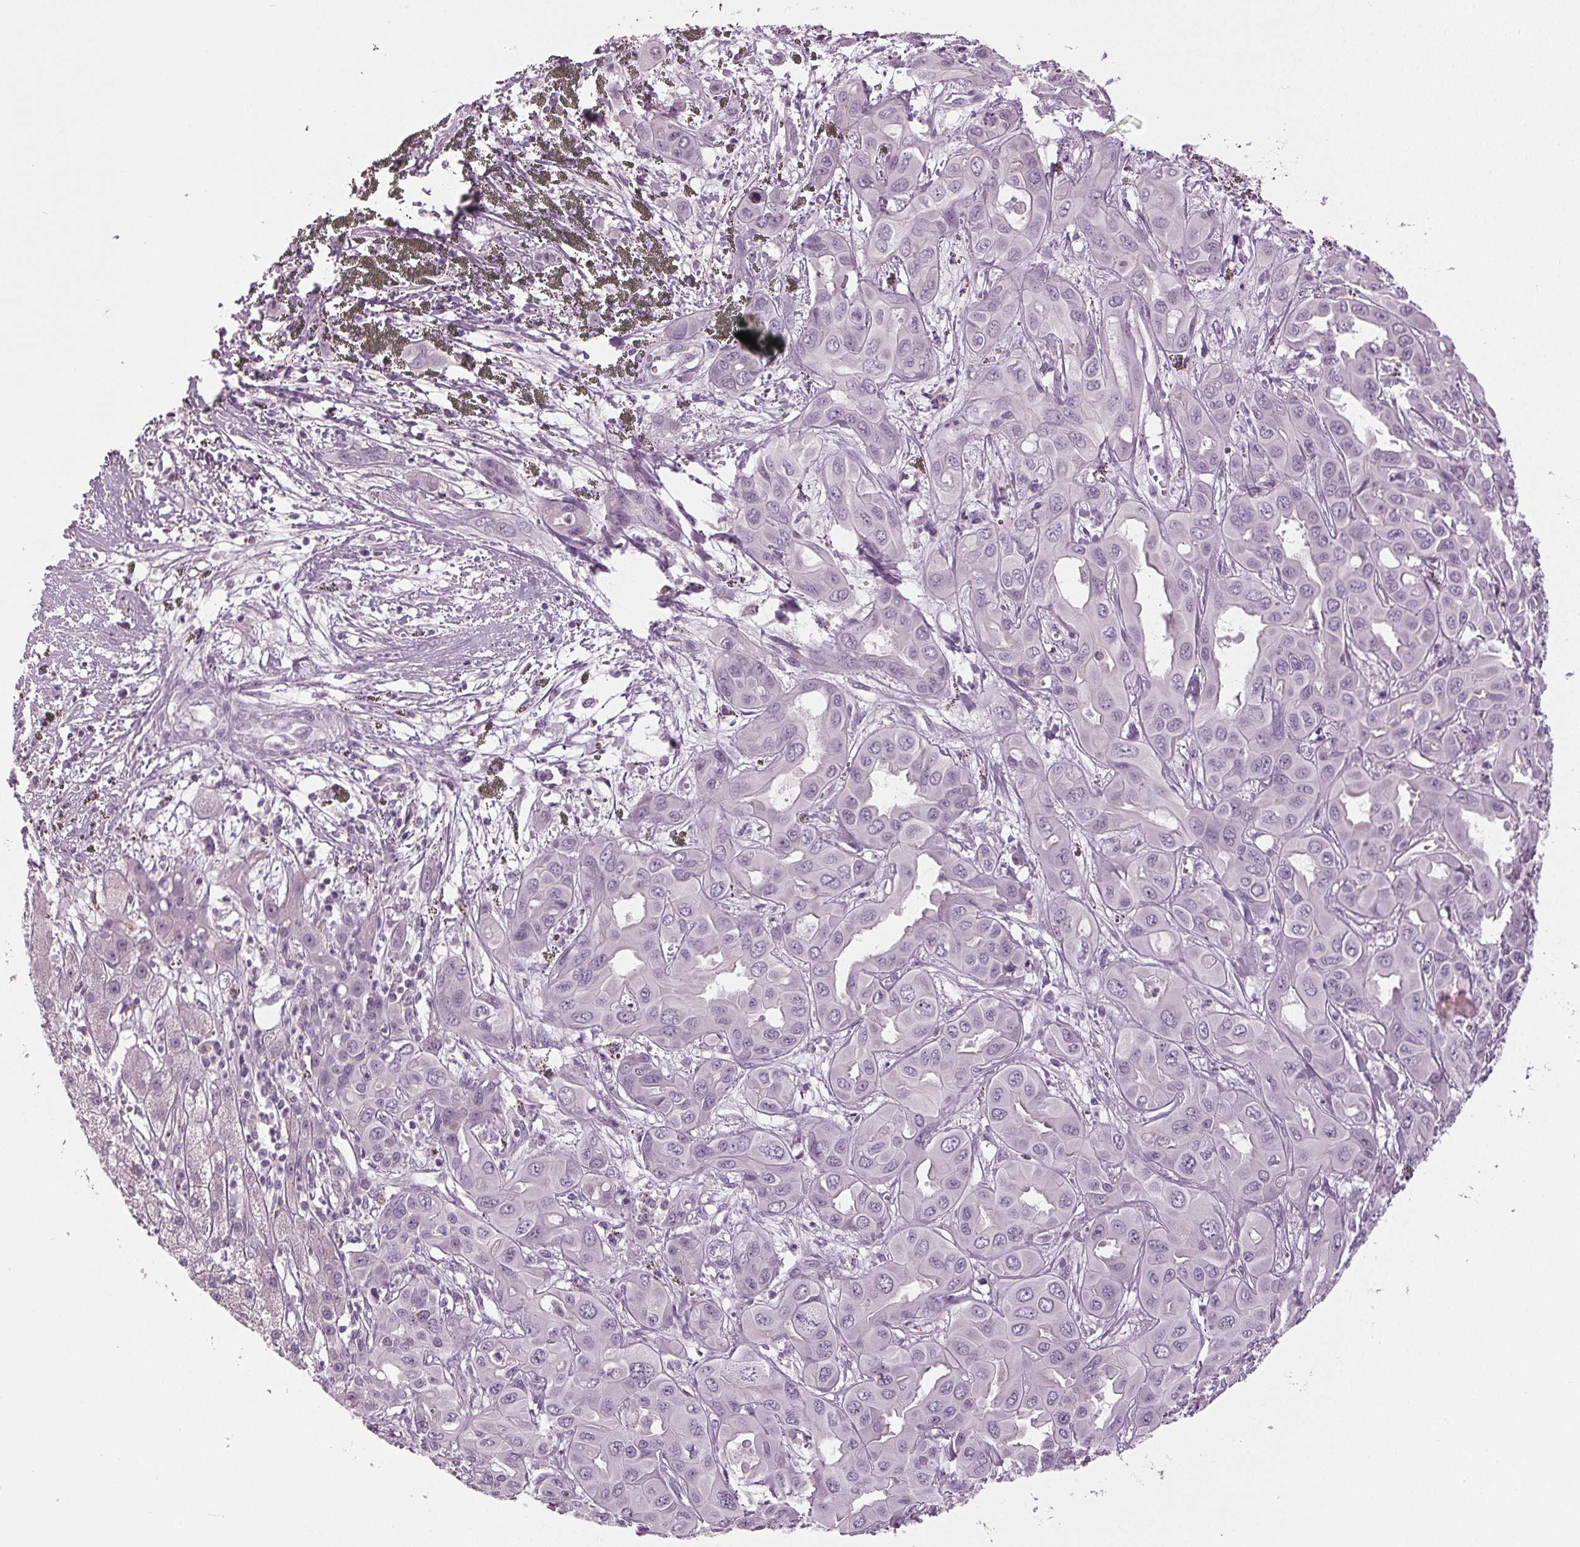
{"staining": {"intensity": "negative", "quantity": "none", "location": "none"}, "tissue": "liver cancer", "cell_type": "Tumor cells", "image_type": "cancer", "snomed": [{"axis": "morphology", "description": "Cholangiocarcinoma"}, {"axis": "topography", "description": "Liver"}], "caption": "IHC of human liver cancer (cholangiocarcinoma) displays no staining in tumor cells. (IHC, brightfield microscopy, high magnification).", "gene": "DNAH12", "patient": {"sex": "female", "age": 60}}